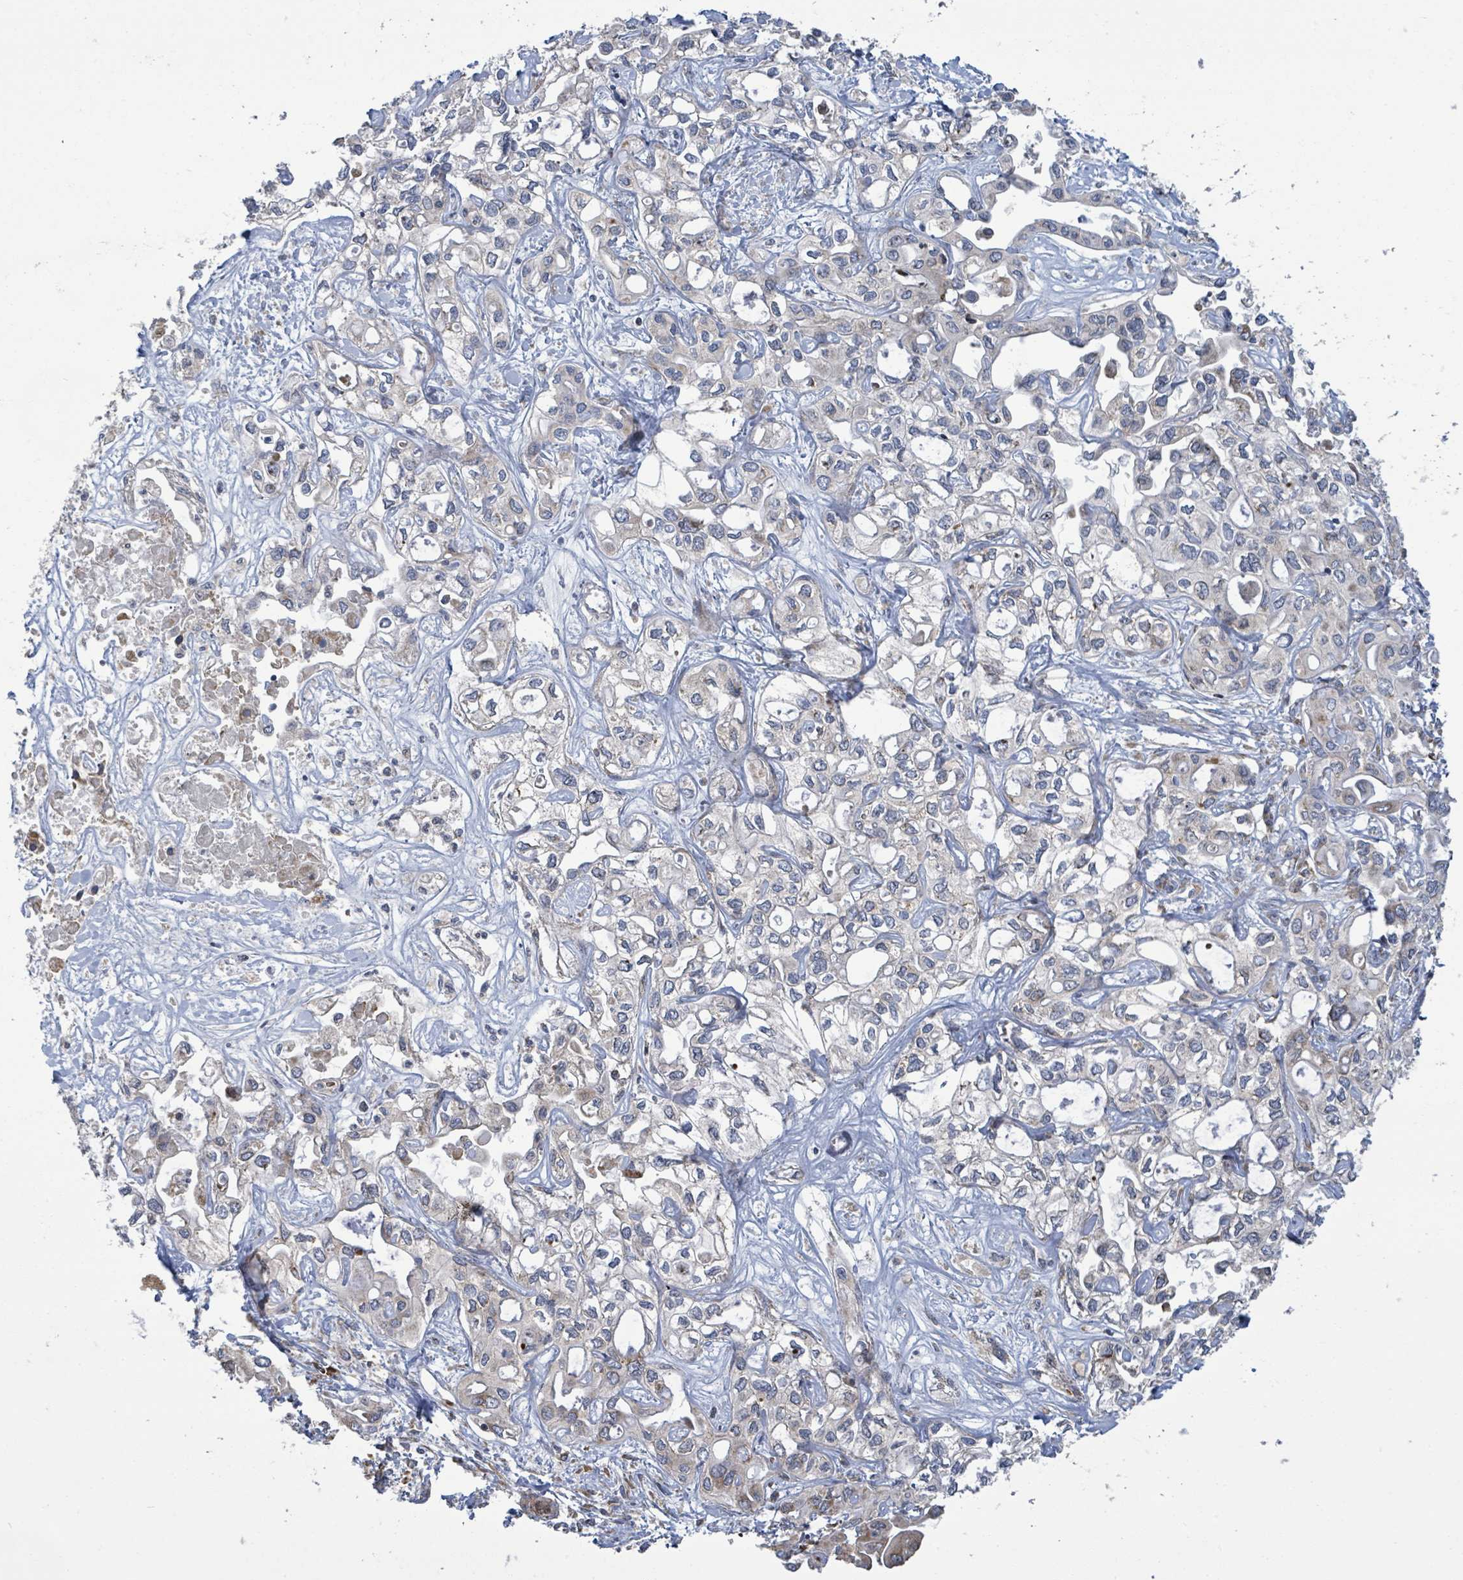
{"staining": {"intensity": "weak", "quantity": "<25%", "location": "cytoplasmic/membranous"}, "tissue": "liver cancer", "cell_type": "Tumor cells", "image_type": "cancer", "snomed": [{"axis": "morphology", "description": "Cholangiocarcinoma"}, {"axis": "topography", "description": "Liver"}], "caption": "Liver cholangiocarcinoma was stained to show a protein in brown. There is no significant staining in tumor cells.", "gene": "NOMO1", "patient": {"sex": "female", "age": 64}}